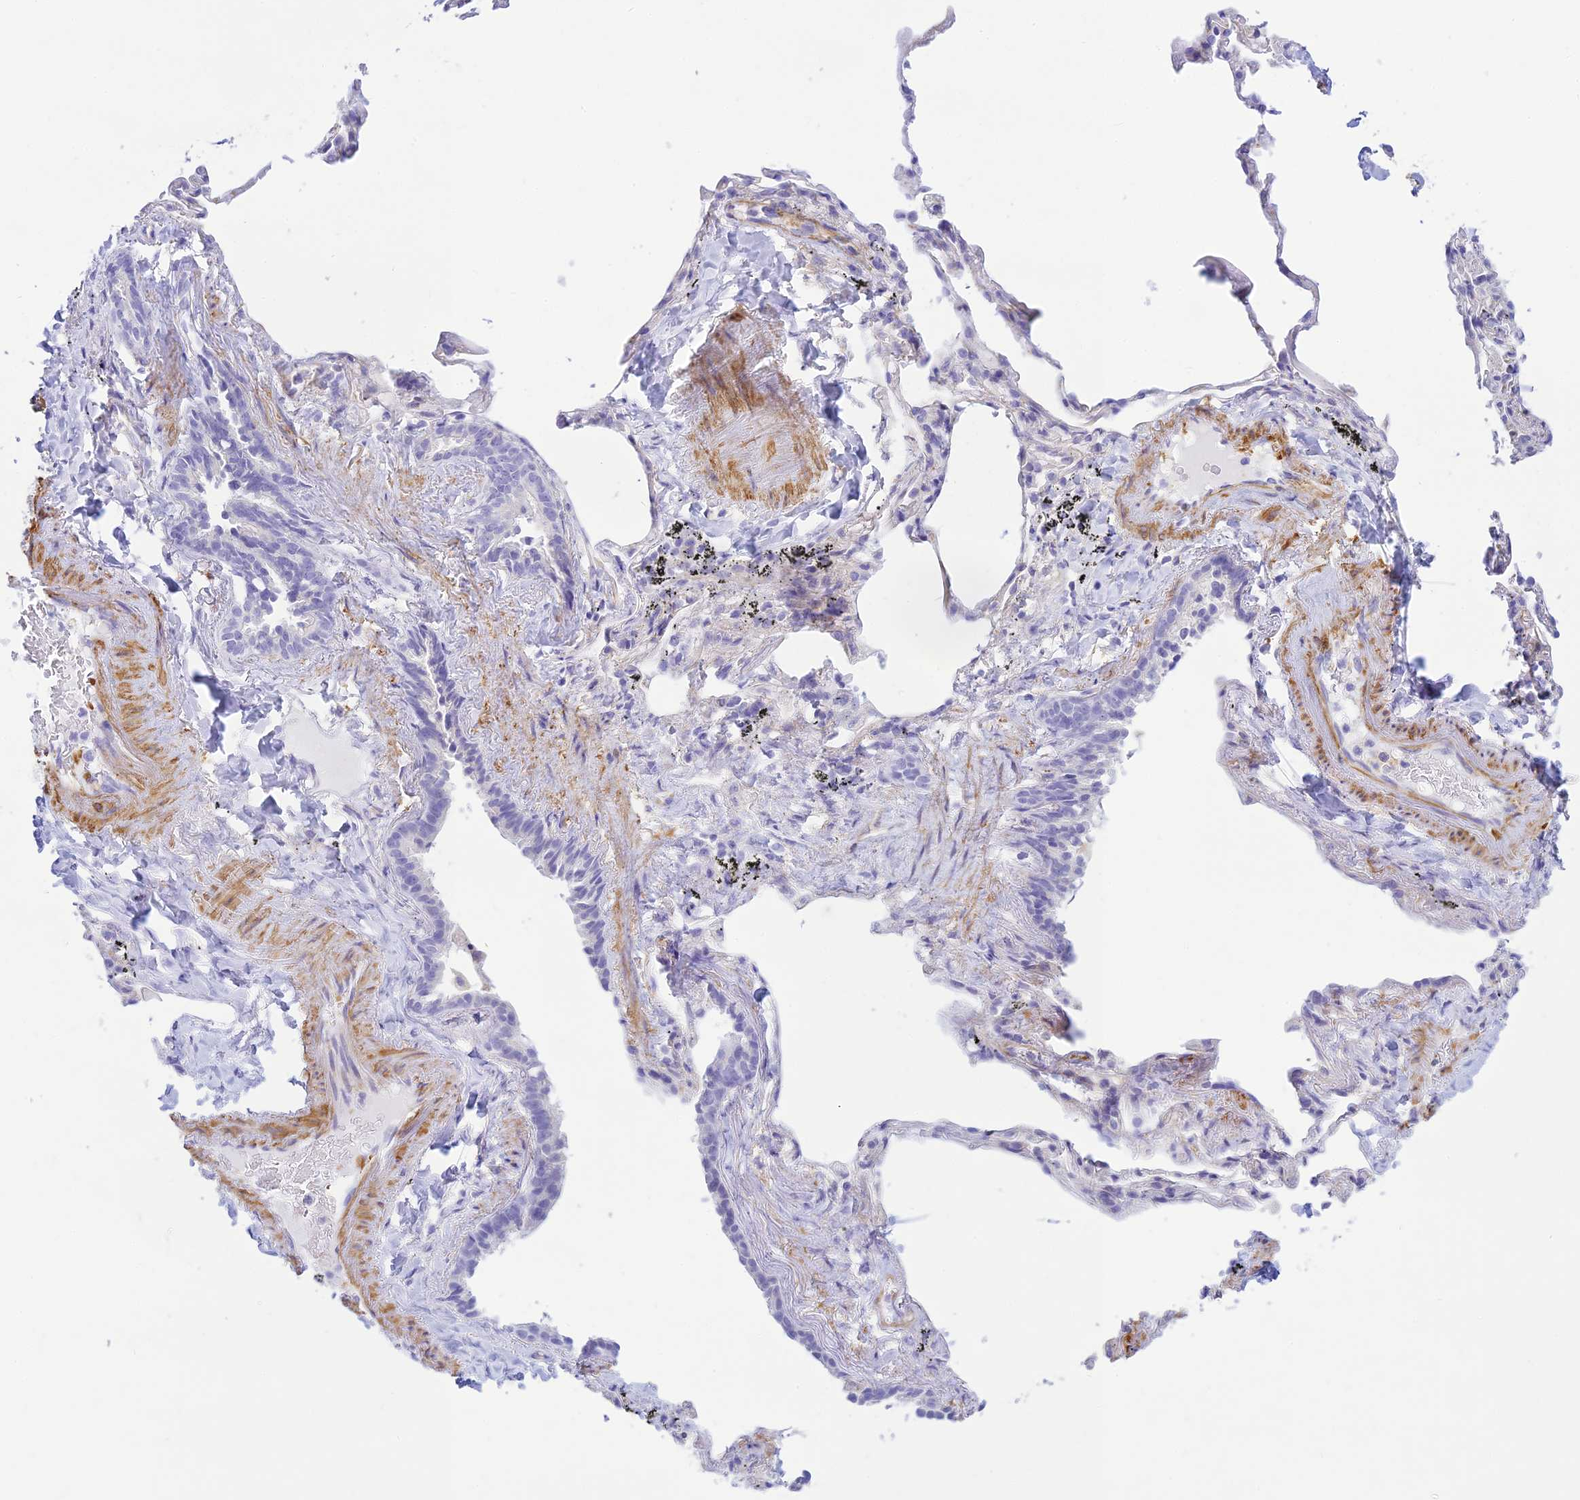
{"staining": {"intensity": "negative", "quantity": "none", "location": "none"}, "tissue": "adipose tissue", "cell_type": "Adipocytes", "image_type": "normal", "snomed": [{"axis": "morphology", "description": "Normal tissue, NOS"}, {"axis": "topography", "description": "Lymph node"}, {"axis": "topography", "description": "Bronchus"}], "caption": "IHC of benign human adipose tissue displays no positivity in adipocytes.", "gene": "FBXW4", "patient": {"sex": "male", "age": 63}}